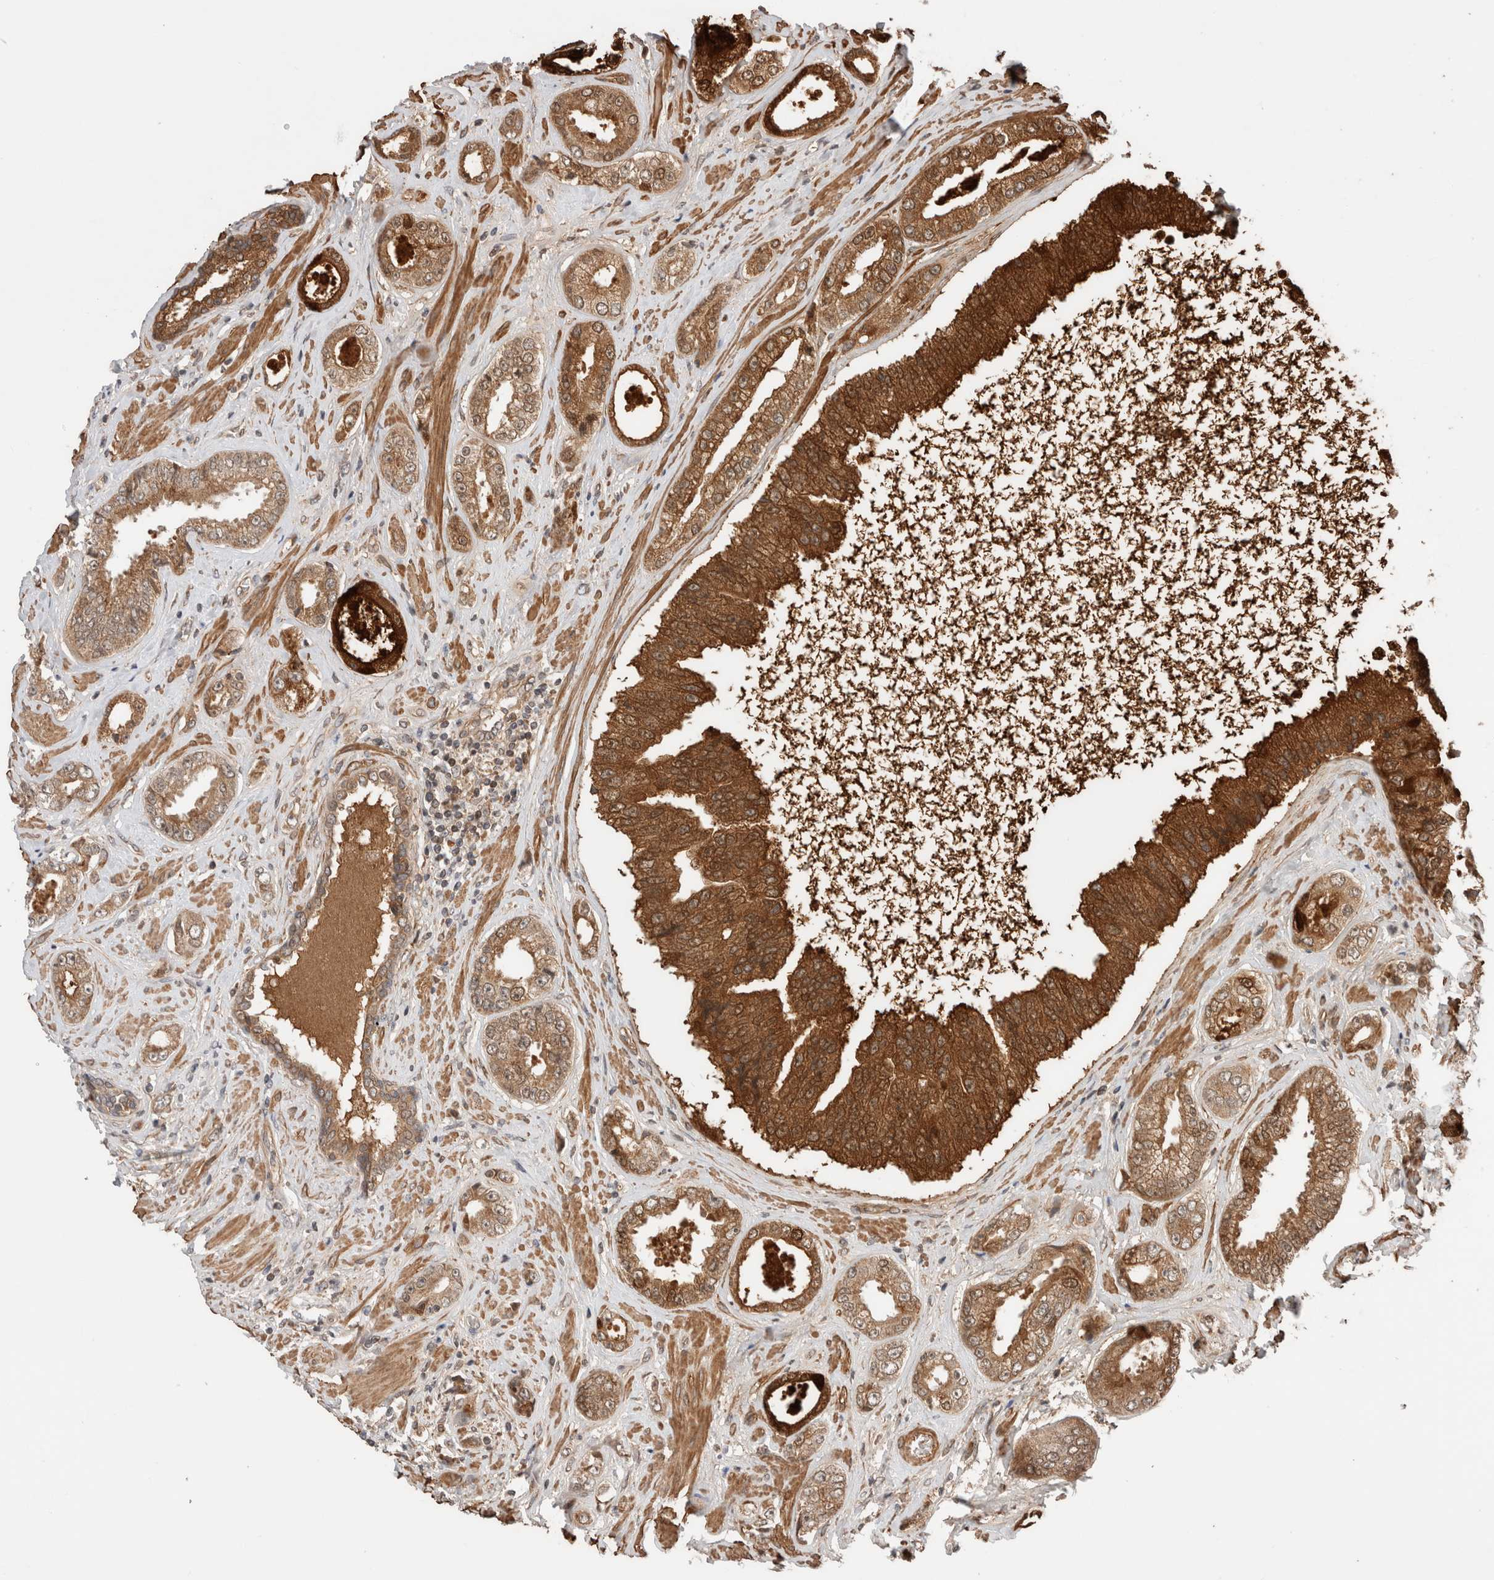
{"staining": {"intensity": "strong", "quantity": ">75%", "location": "cytoplasmic/membranous"}, "tissue": "prostate cancer", "cell_type": "Tumor cells", "image_type": "cancer", "snomed": [{"axis": "morphology", "description": "Adenocarcinoma, High grade"}, {"axis": "topography", "description": "Prostate"}], "caption": "This histopathology image shows immunohistochemistry staining of human adenocarcinoma (high-grade) (prostate), with high strong cytoplasmic/membranous staining in about >75% of tumor cells.", "gene": "ZNF649", "patient": {"sex": "male", "age": 61}}